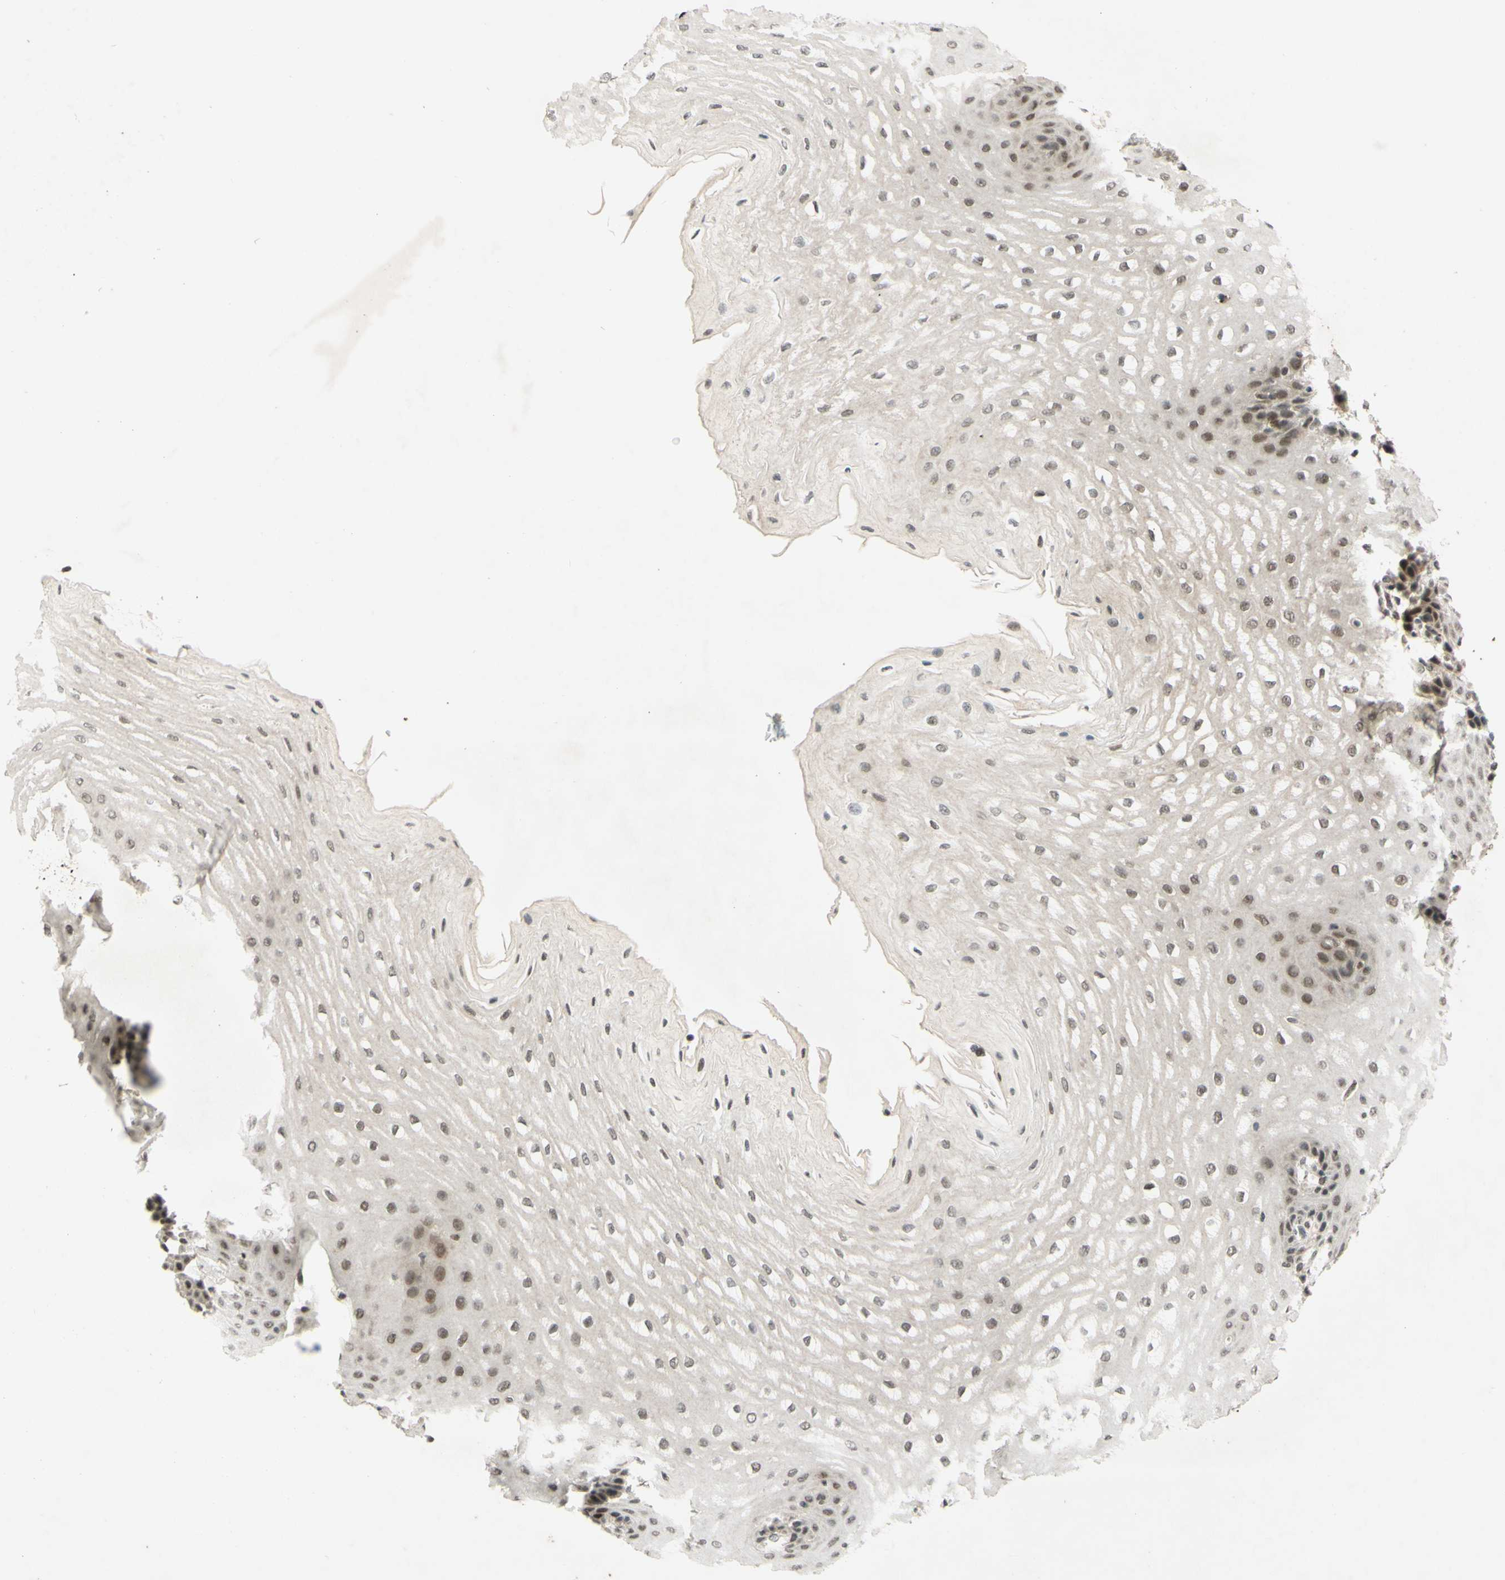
{"staining": {"intensity": "moderate", "quantity": "25%-75%", "location": "nuclear"}, "tissue": "esophagus", "cell_type": "Squamous epithelial cells", "image_type": "normal", "snomed": [{"axis": "morphology", "description": "Normal tissue, NOS"}, {"axis": "topography", "description": "Esophagus"}], "caption": "Immunohistochemistry image of normal human esophagus stained for a protein (brown), which reveals medium levels of moderate nuclear positivity in about 25%-75% of squamous epithelial cells.", "gene": "SMARCB1", "patient": {"sex": "male", "age": 54}}